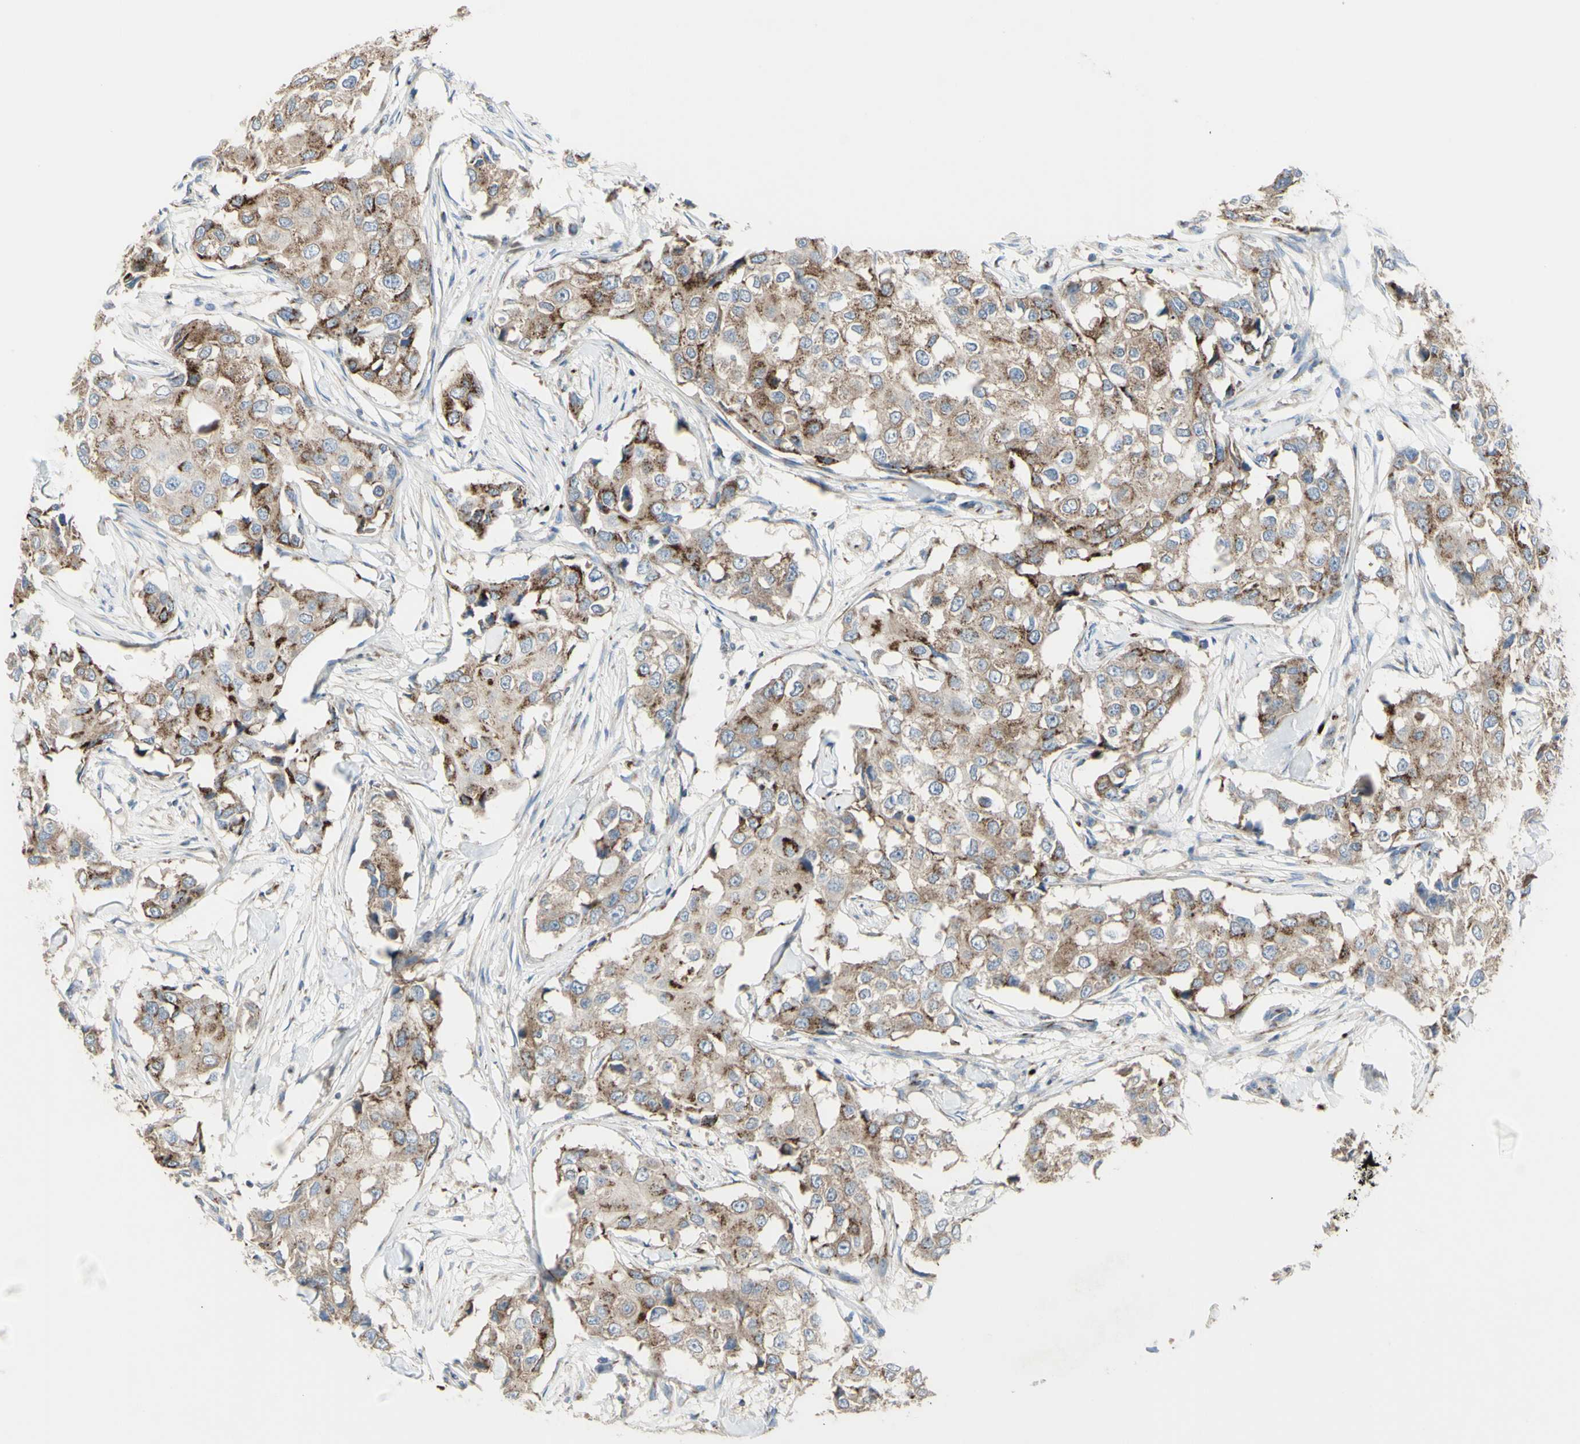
{"staining": {"intensity": "moderate", "quantity": ">75%", "location": "cytoplasmic/membranous"}, "tissue": "breast cancer", "cell_type": "Tumor cells", "image_type": "cancer", "snomed": [{"axis": "morphology", "description": "Duct carcinoma"}, {"axis": "topography", "description": "Breast"}], "caption": "Human breast cancer (intraductal carcinoma) stained with a brown dye demonstrates moderate cytoplasmic/membranous positive staining in about >75% of tumor cells.", "gene": "B4GALT3", "patient": {"sex": "female", "age": 27}}